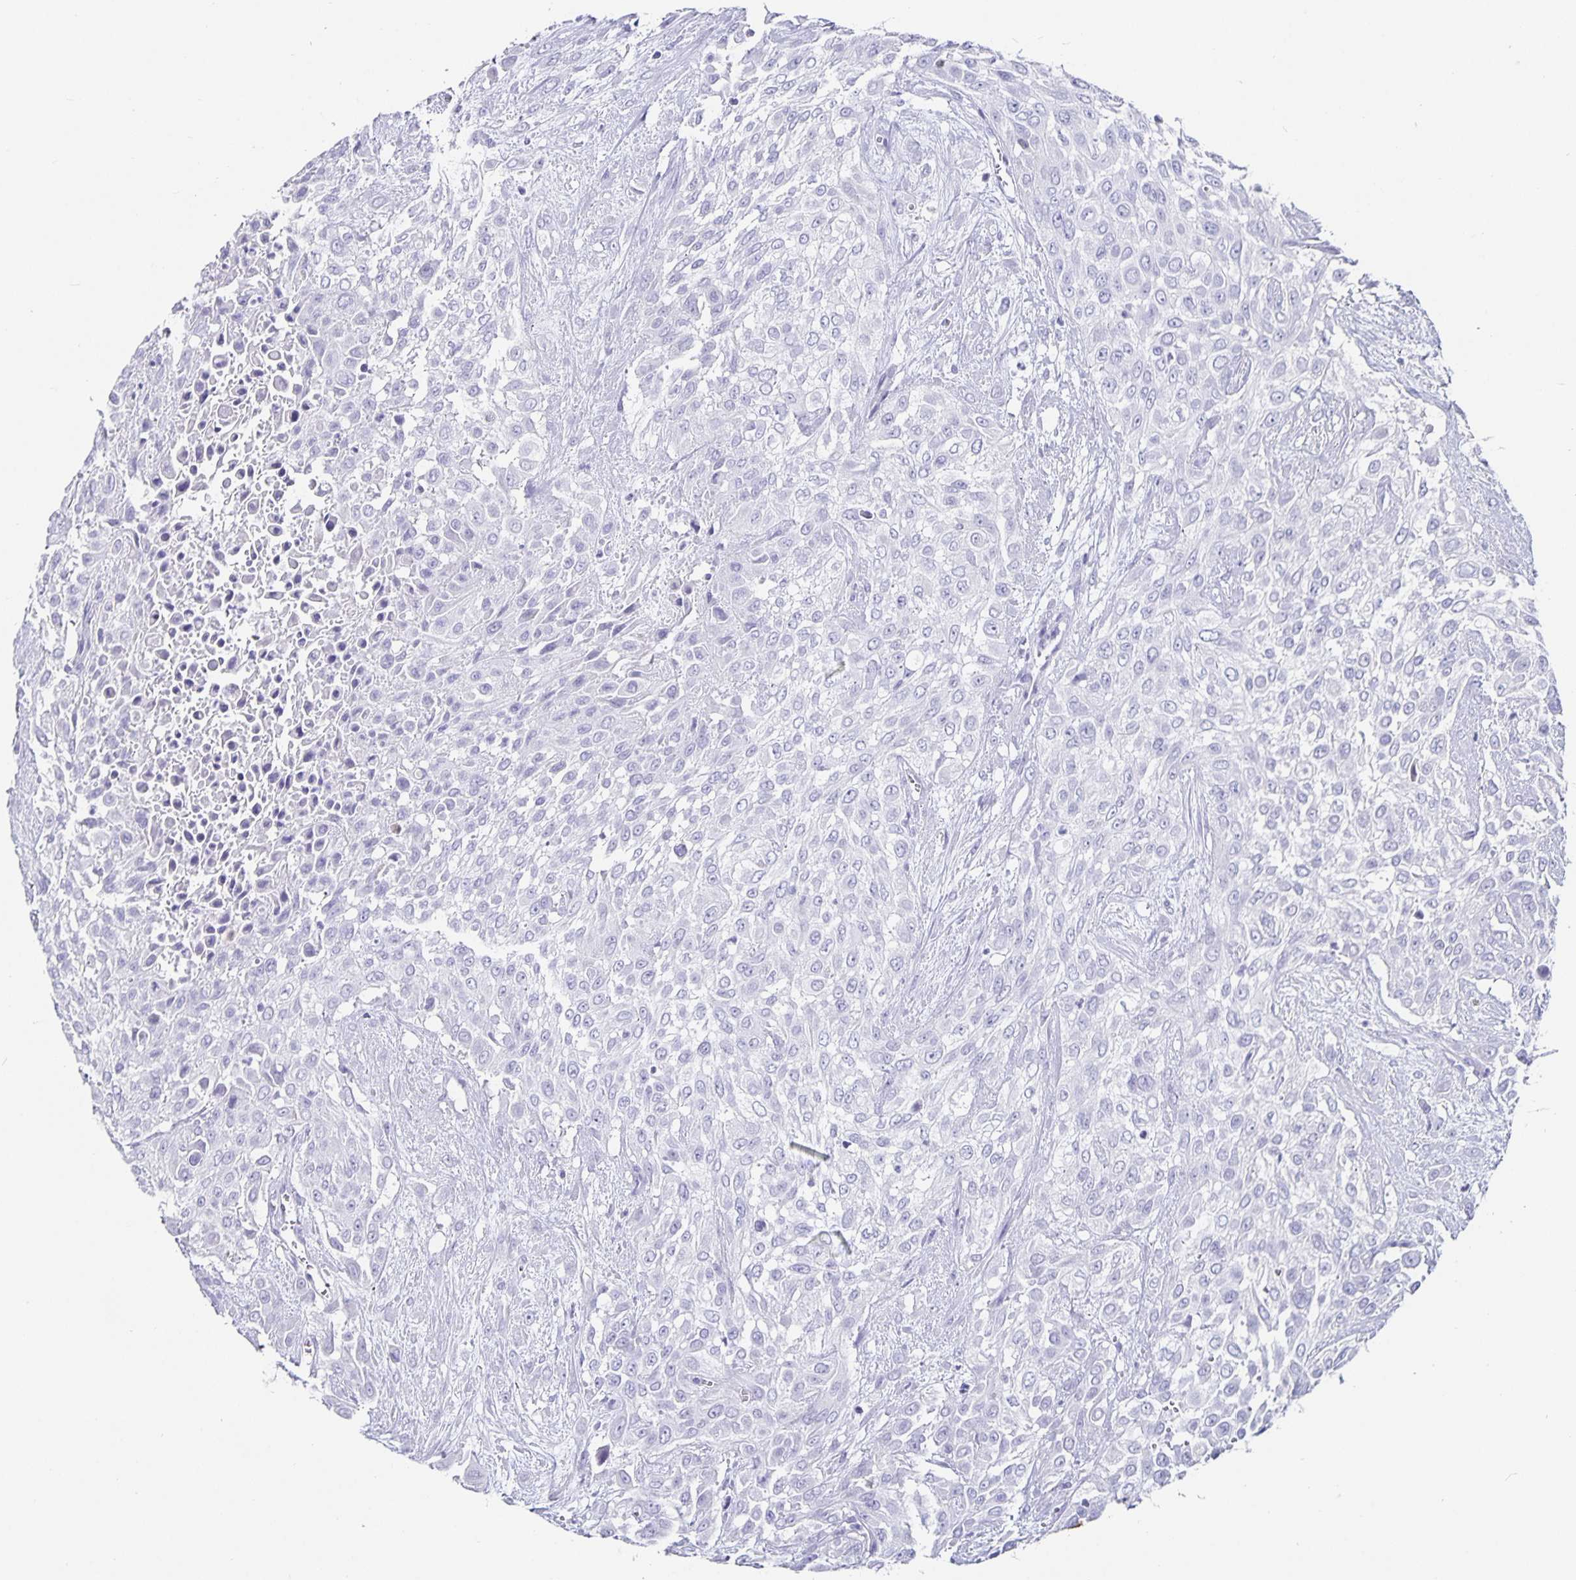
{"staining": {"intensity": "negative", "quantity": "none", "location": "none"}, "tissue": "urothelial cancer", "cell_type": "Tumor cells", "image_type": "cancer", "snomed": [{"axis": "morphology", "description": "Urothelial carcinoma, High grade"}, {"axis": "topography", "description": "Urinary bladder"}], "caption": "Immunohistochemistry photomicrograph of urothelial cancer stained for a protein (brown), which shows no staining in tumor cells.", "gene": "CHGA", "patient": {"sex": "male", "age": 57}}